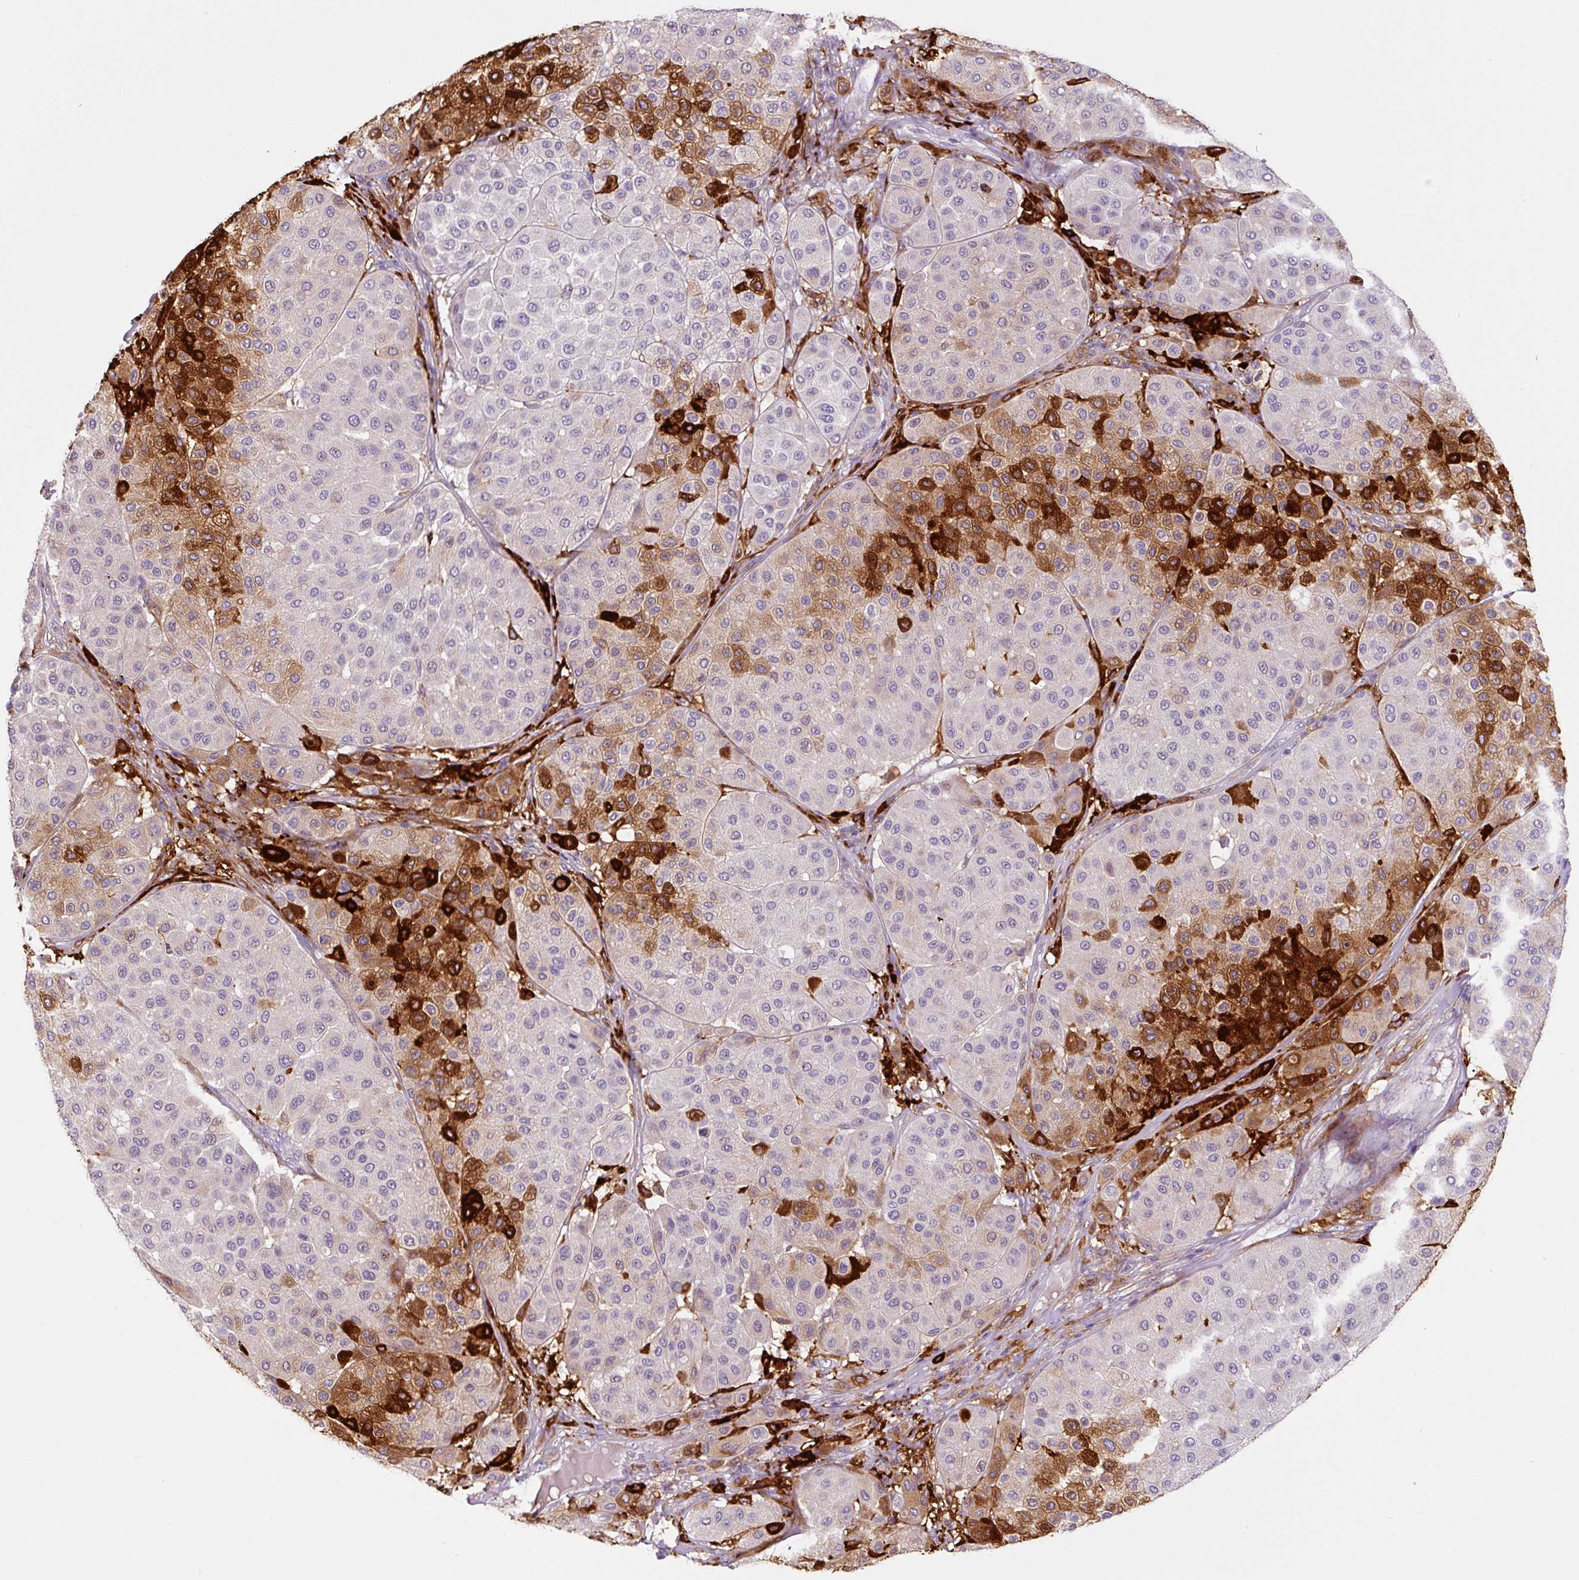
{"staining": {"intensity": "strong", "quantity": "<25%", "location": "cytoplasmic/membranous"}, "tissue": "melanoma", "cell_type": "Tumor cells", "image_type": "cancer", "snomed": [{"axis": "morphology", "description": "Malignant melanoma, Metastatic site"}, {"axis": "topography", "description": "Smooth muscle"}], "caption": "Immunohistochemistry photomicrograph of neoplastic tissue: melanoma stained using IHC shows medium levels of strong protein expression localized specifically in the cytoplasmic/membranous of tumor cells, appearing as a cytoplasmic/membranous brown color.", "gene": "FUT10", "patient": {"sex": "male", "age": 41}}